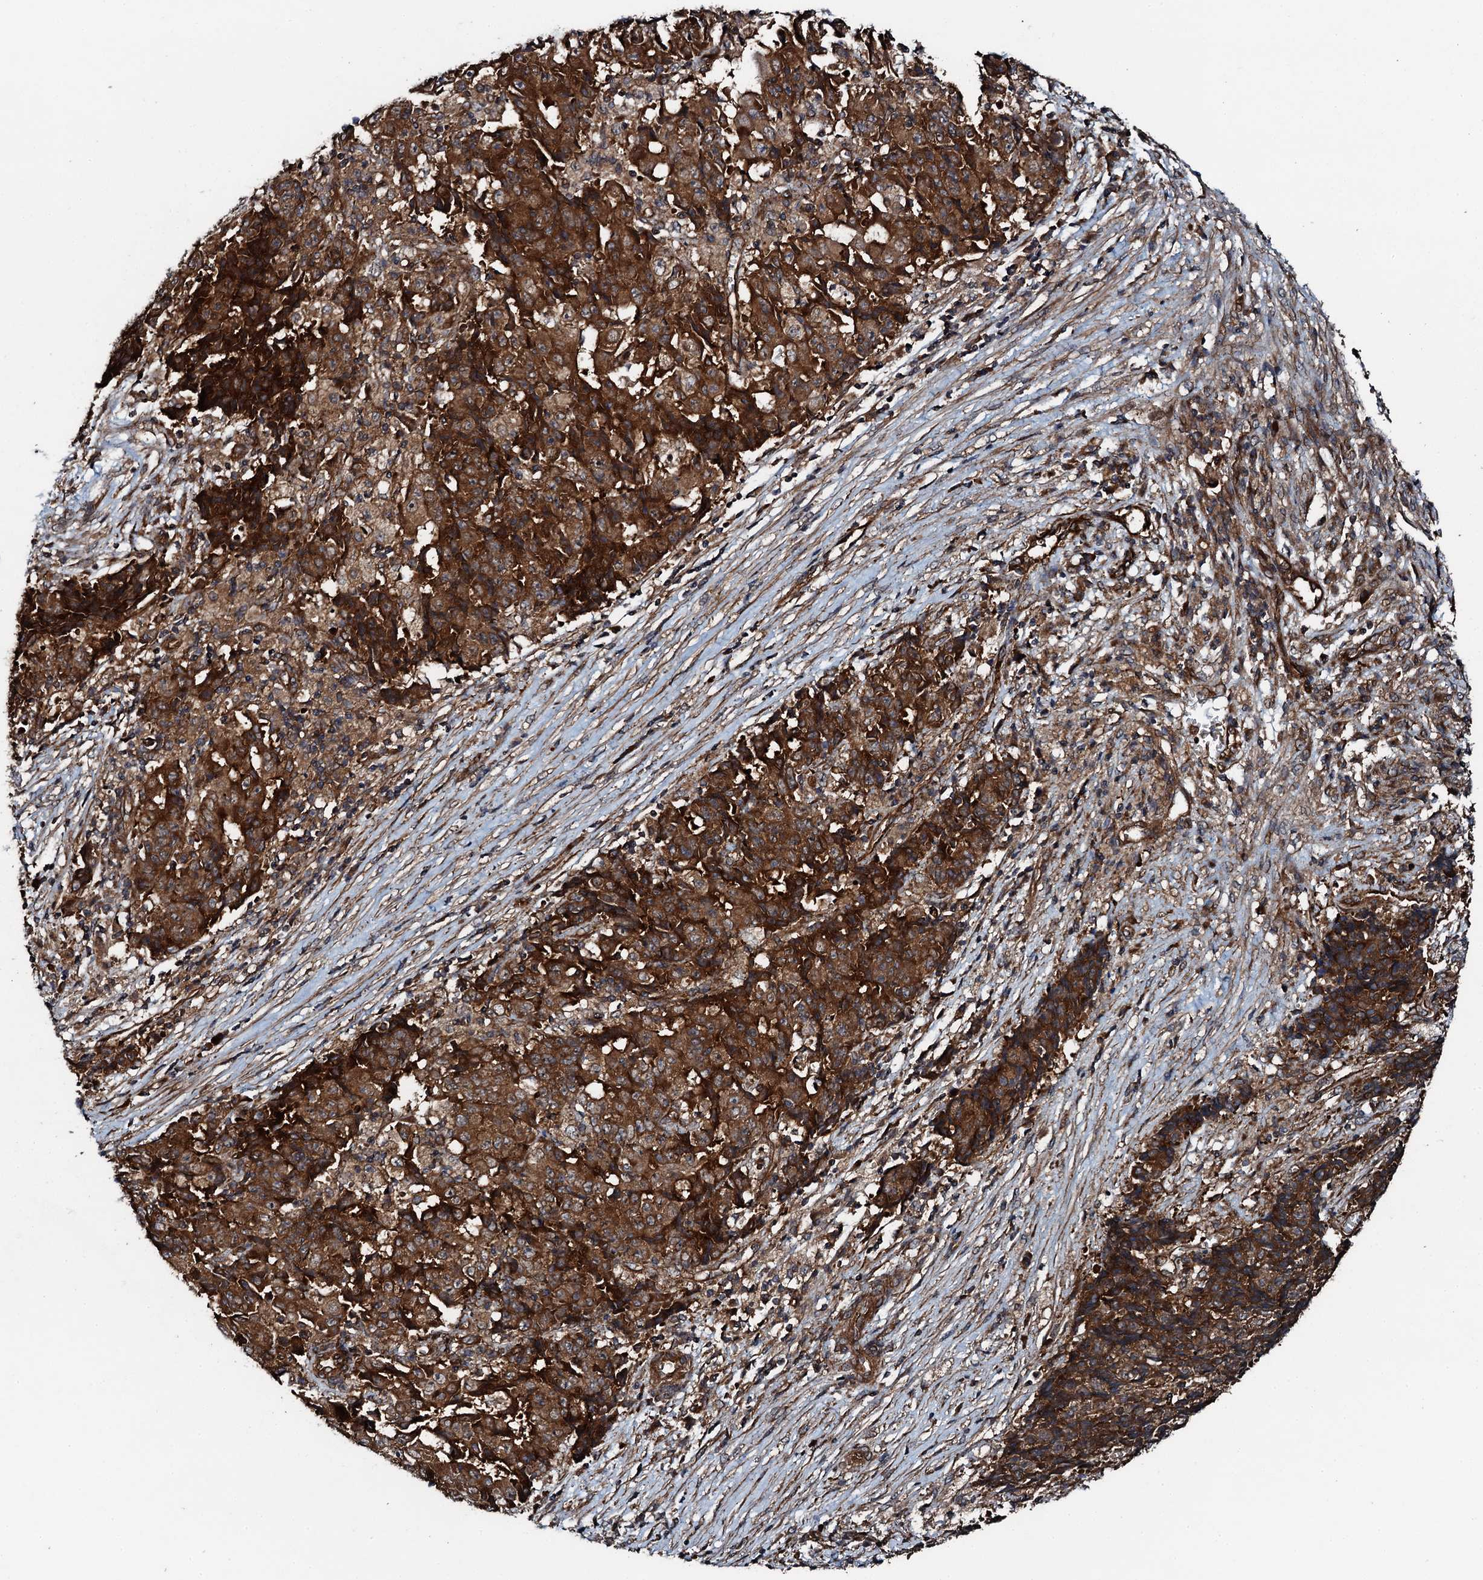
{"staining": {"intensity": "strong", "quantity": ">75%", "location": "cytoplasmic/membranous"}, "tissue": "ovarian cancer", "cell_type": "Tumor cells", "image_type": "cancer", "snomed": [{"axis": "morphology", "description": "Carcinoma, endometroid"}, {"axis": "topography", "description": "Ovary"}], "caption": "Protein staining of ovarian cancer tissue reveals strong cytoplasmic/membranous positivity in about >75% of tumor cells.", "gene": "FLYWCH1", "patient": {"sex": "female", "age": 42}}